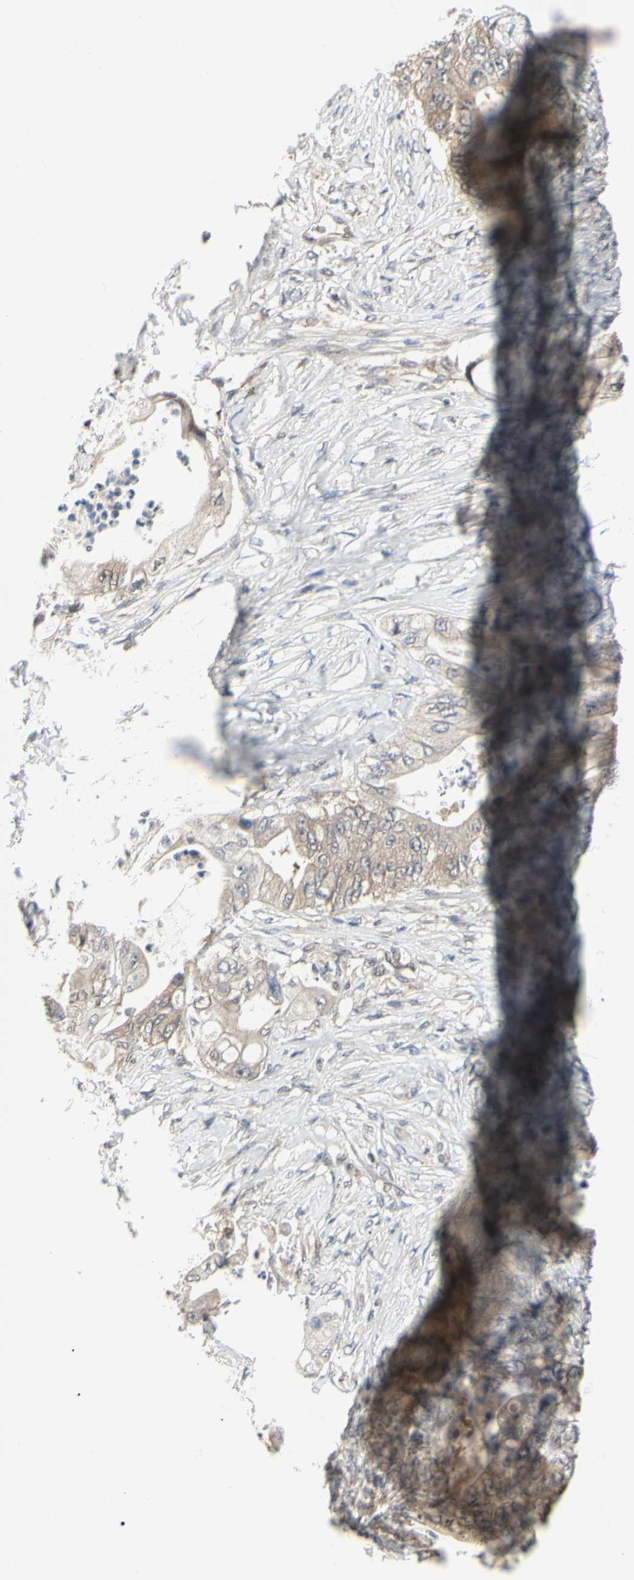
{"staining": {"intensity": "weak", "quantity": ">75%", "location": "cytoplasmic/membranous"}, "tissue": "stomach cancer", "cell_type": "Tumor cells", "image_type": "cancer", "snomed": [{"axis": "morphology", "description": "Adenocarcinoma, NOS"}, {"axis": "topography", "description": "Stomach"}], "caption": "High-magnification brightfield microscopy of adenocarcinoma (stomach) stained with DAB (brown) and counterstained with hematoxylin (blue). tumor cells exhibit weak cytoplasmic/membranous staining is present in approximately>75% of cells.", "gene": "CDK5", "patient": {"sex": "female", "age": 73}}